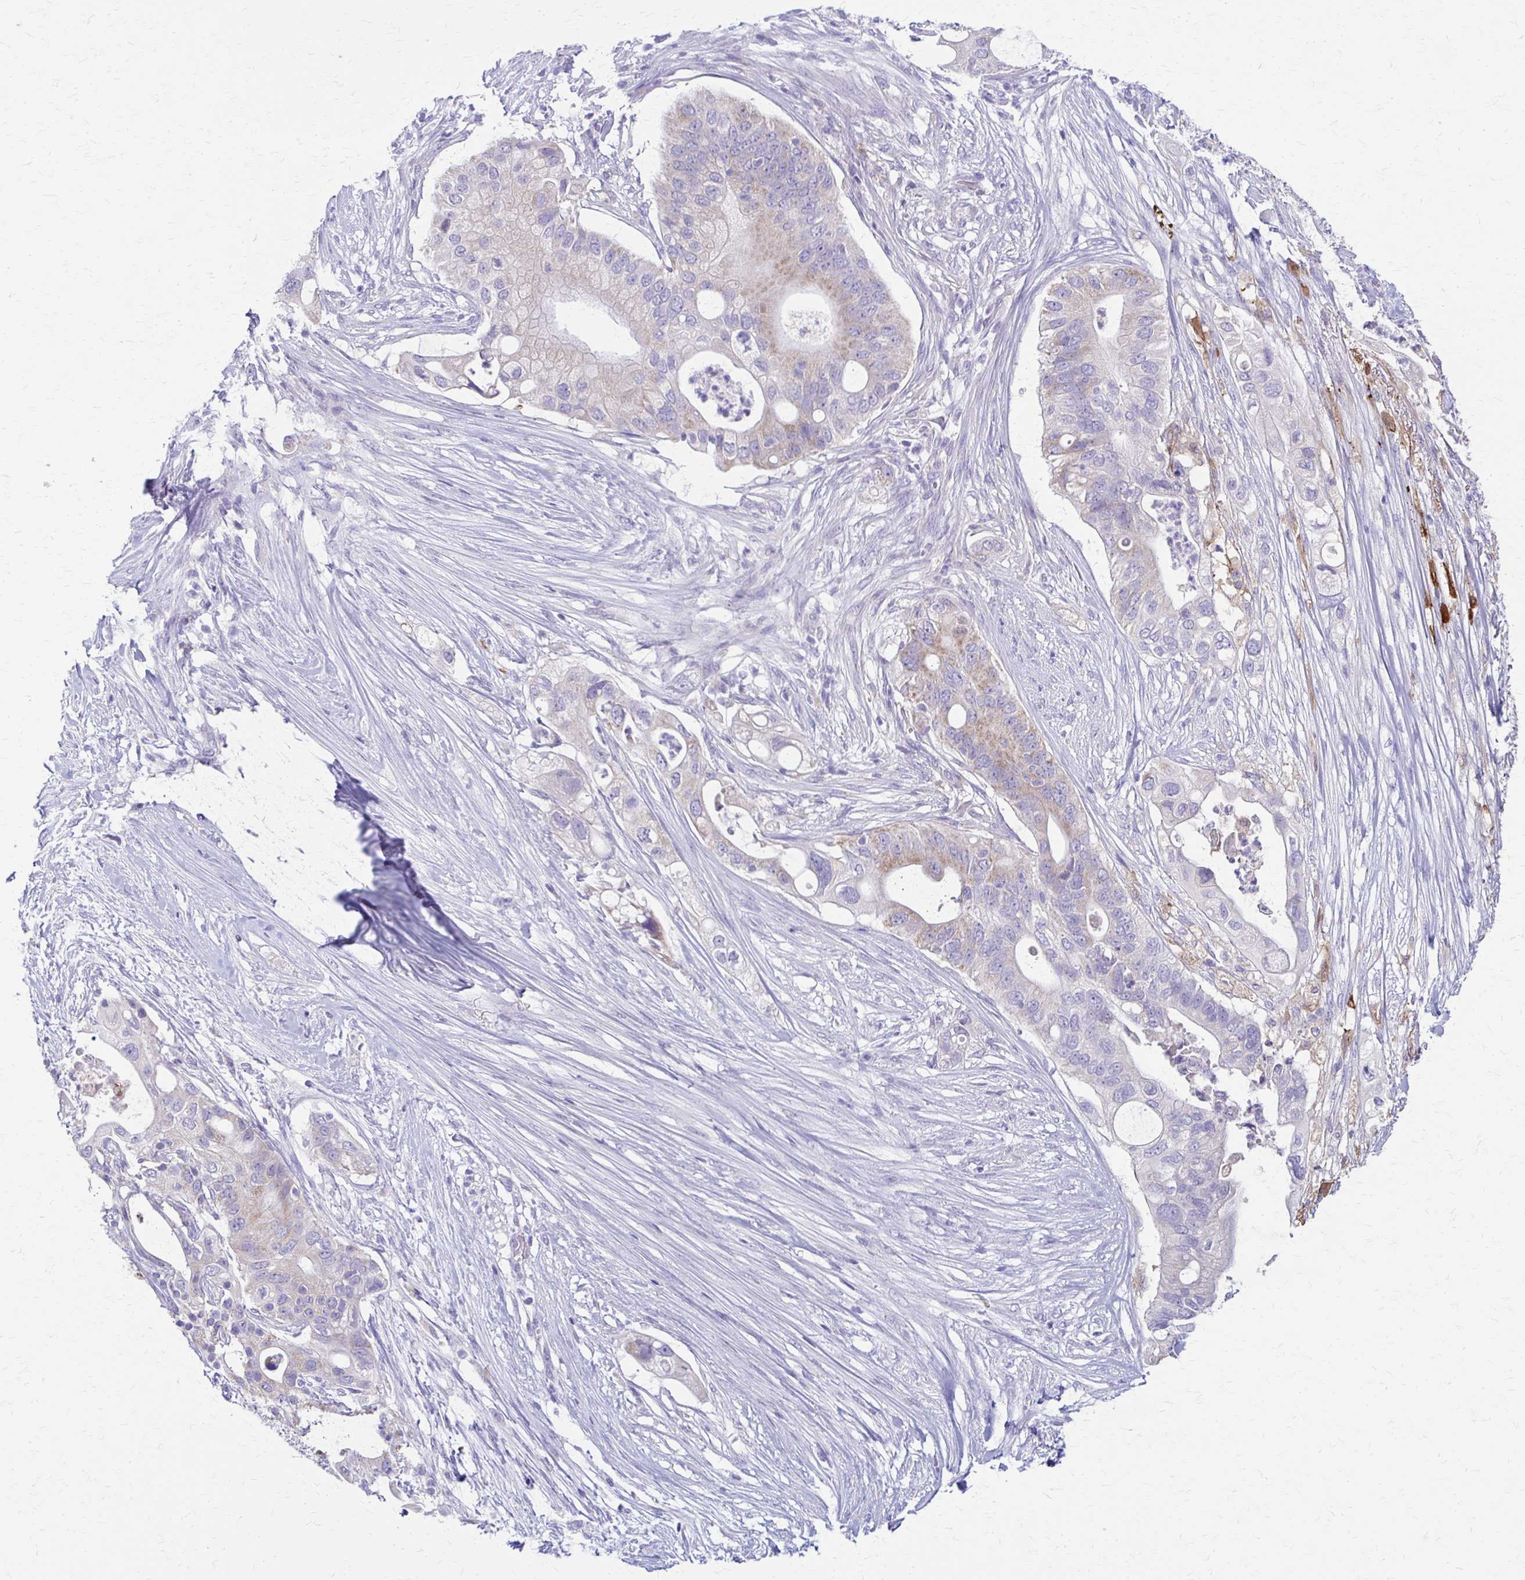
{"staining": {"intensity": "weak", "quantity": "<25%", "location": "cytoplasmic/membranous"}, "tissue": "pancreatic cancer", "cell_type": "Tumor cells", "image_type": "cancer", "snomed": [{"axis": "morphology", "description": "Adenocarcinoma, NOS"}, {"axis": "topography", "description": "Pancreas"}], "caption": "Tumor cells show no significant staining in pancreatic cancer (adenocarcinoma).", "gene": "SAMD13", "patient": {"sex": "female", "age": 72}}